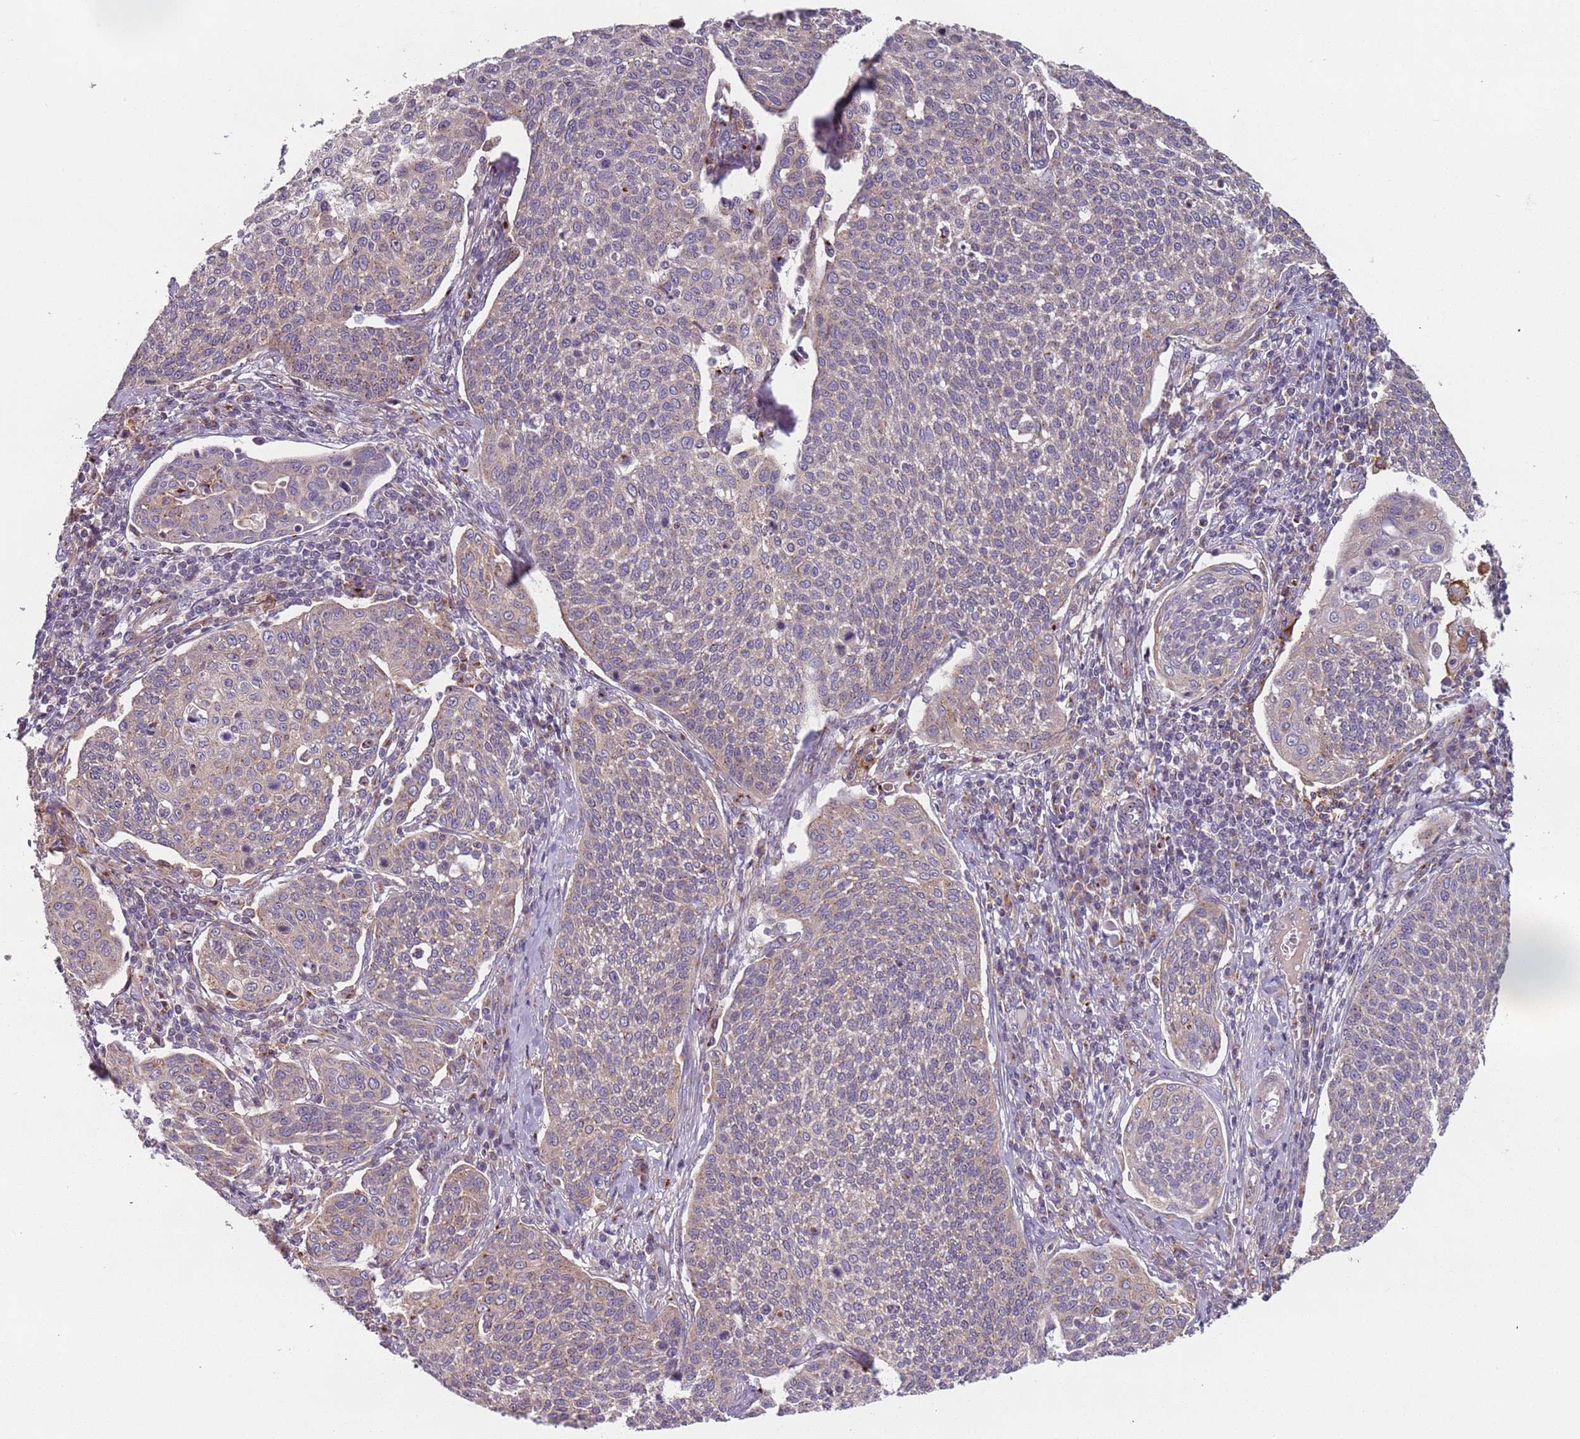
{"staining": {"intensity": "weak", "quantity": "<25%", "location": "cytoplasmic/membranous"}, "tissue": "cervical cancer", "cell_type": "Tumor cells", "image_type": "cancer", "snomed": [{"axis": "morphology", "description": "Squamous cell carcinoma, NOS"}, {"axis": "topography", "description": "Cervix"}], "caption": "DAB immunohistochemical staining of human cervical cancer demonstrates no significant expression in tumor cells.", "gene": "AKTIP", "patient": {"sex": "female", "age": 34}}